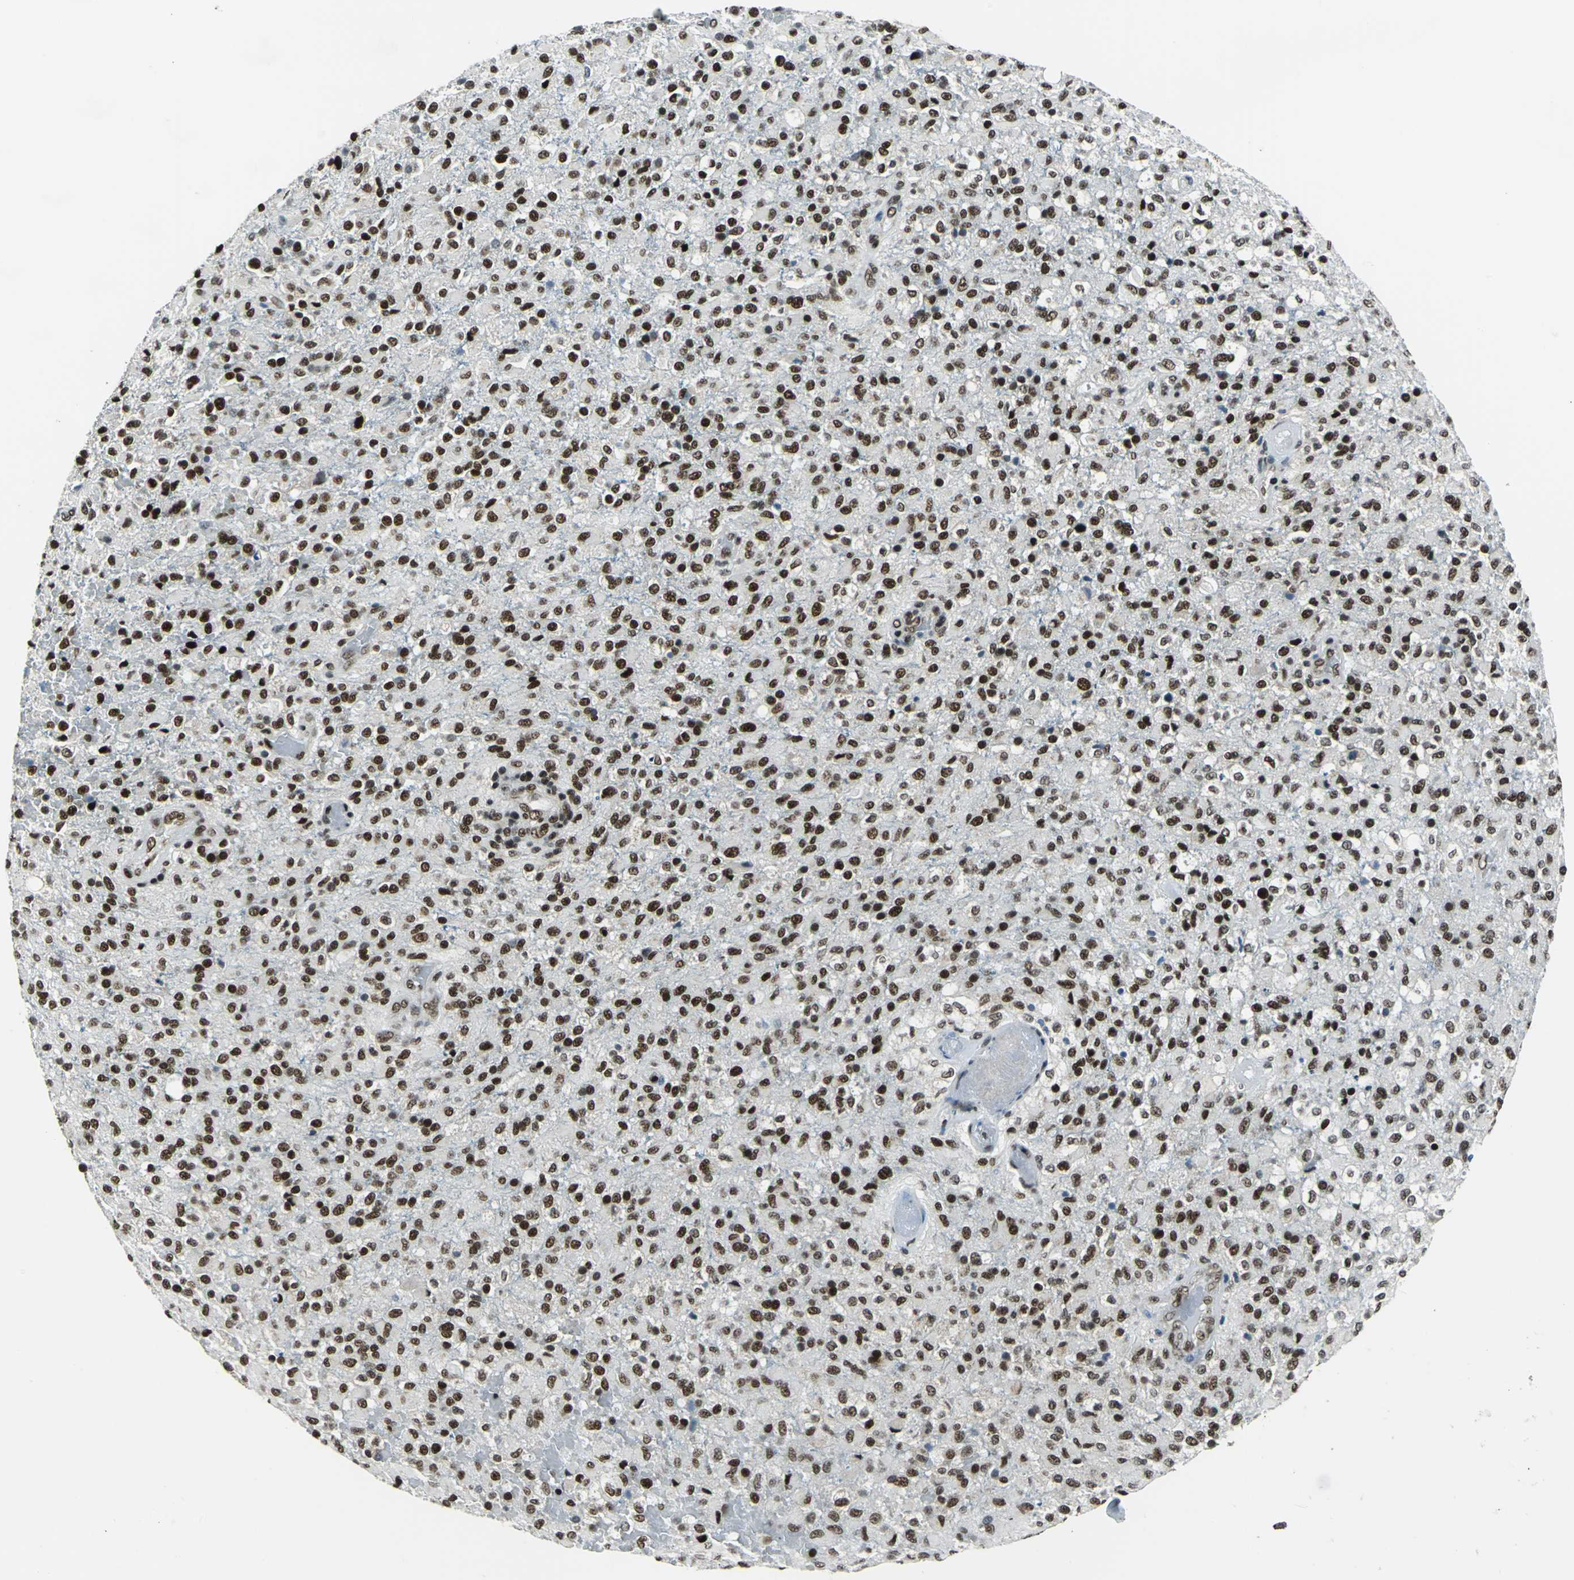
{"staining": {"intensity": "strong", "quantity": ">75%", "location": "nuclear"}, "tissue": "glioma", "cell_type": "Tumor cells", "image_type": "cancer", "snomed": [{"axis": "morphology", "description": "Glioma, malignant, High grade"}, {"axis": "topography", "description": "Brain"}], "caption": "There is high levels of strong nuclear positivity in tumor cells of high-grade glioma (malignant), as demonstrated by immunohistochemical staining (brown color).", "gene": "BCLAF1", "patient": {"sex": "male", "age": 71}}